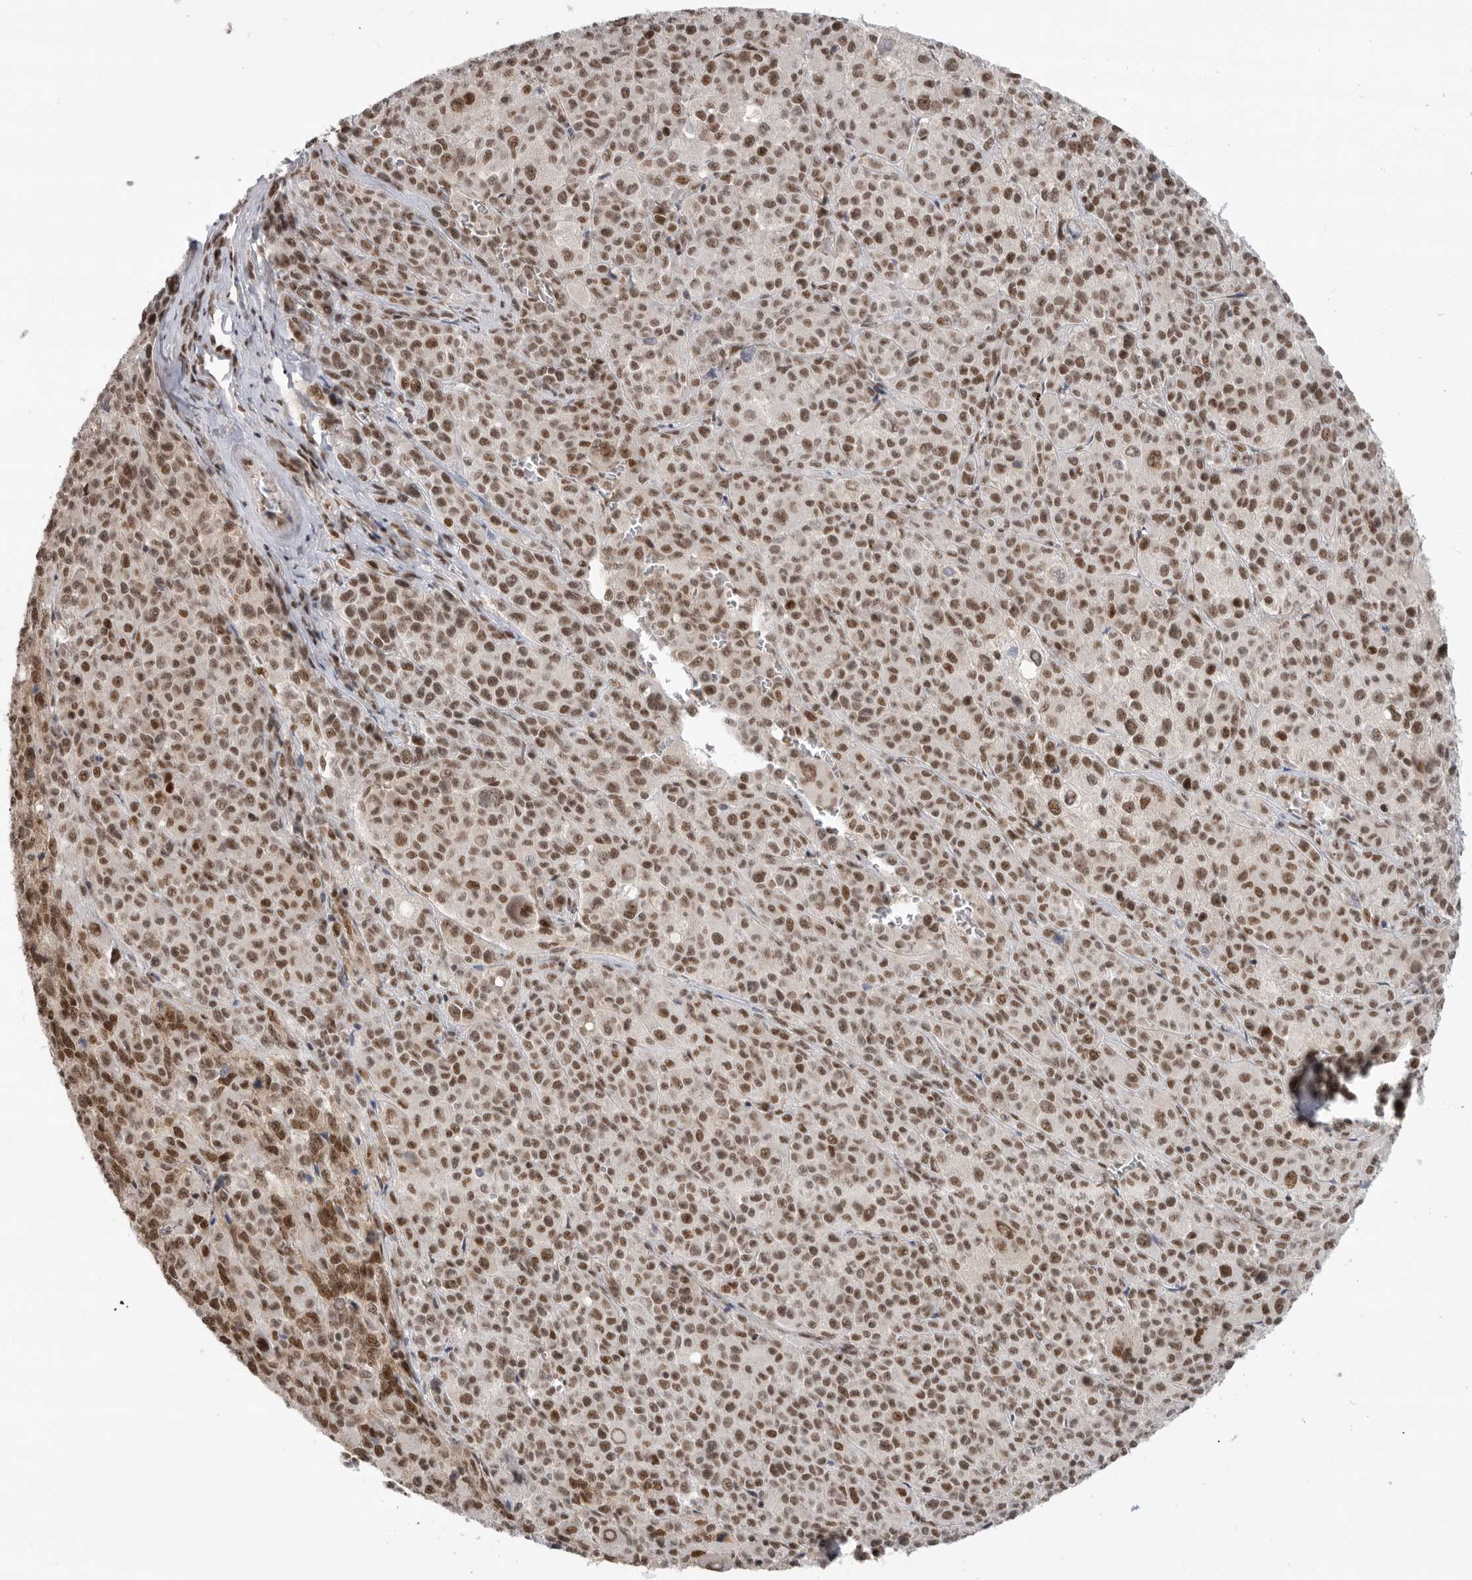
{"staining": {"intensity": "moderate", "quantity": ">75%", "location": "nuclear"}, "tissue": "melanoma", "cell_type": "Tumor cells", "image_type": "cancer", "snomed": [{"axis": "morphology", "description": "Malignant melanoma, Metastatic site"}, {"axis": "topography", "description": "Skin"}], "caption": "A brown stain labels moderate nuclear expression of a protein in malignant melanoma (metastatic site) tumor cells. Nuclei are stained in blue.", "gene": "ZNF830", "patient": {"sex": "female", "age": 74}}